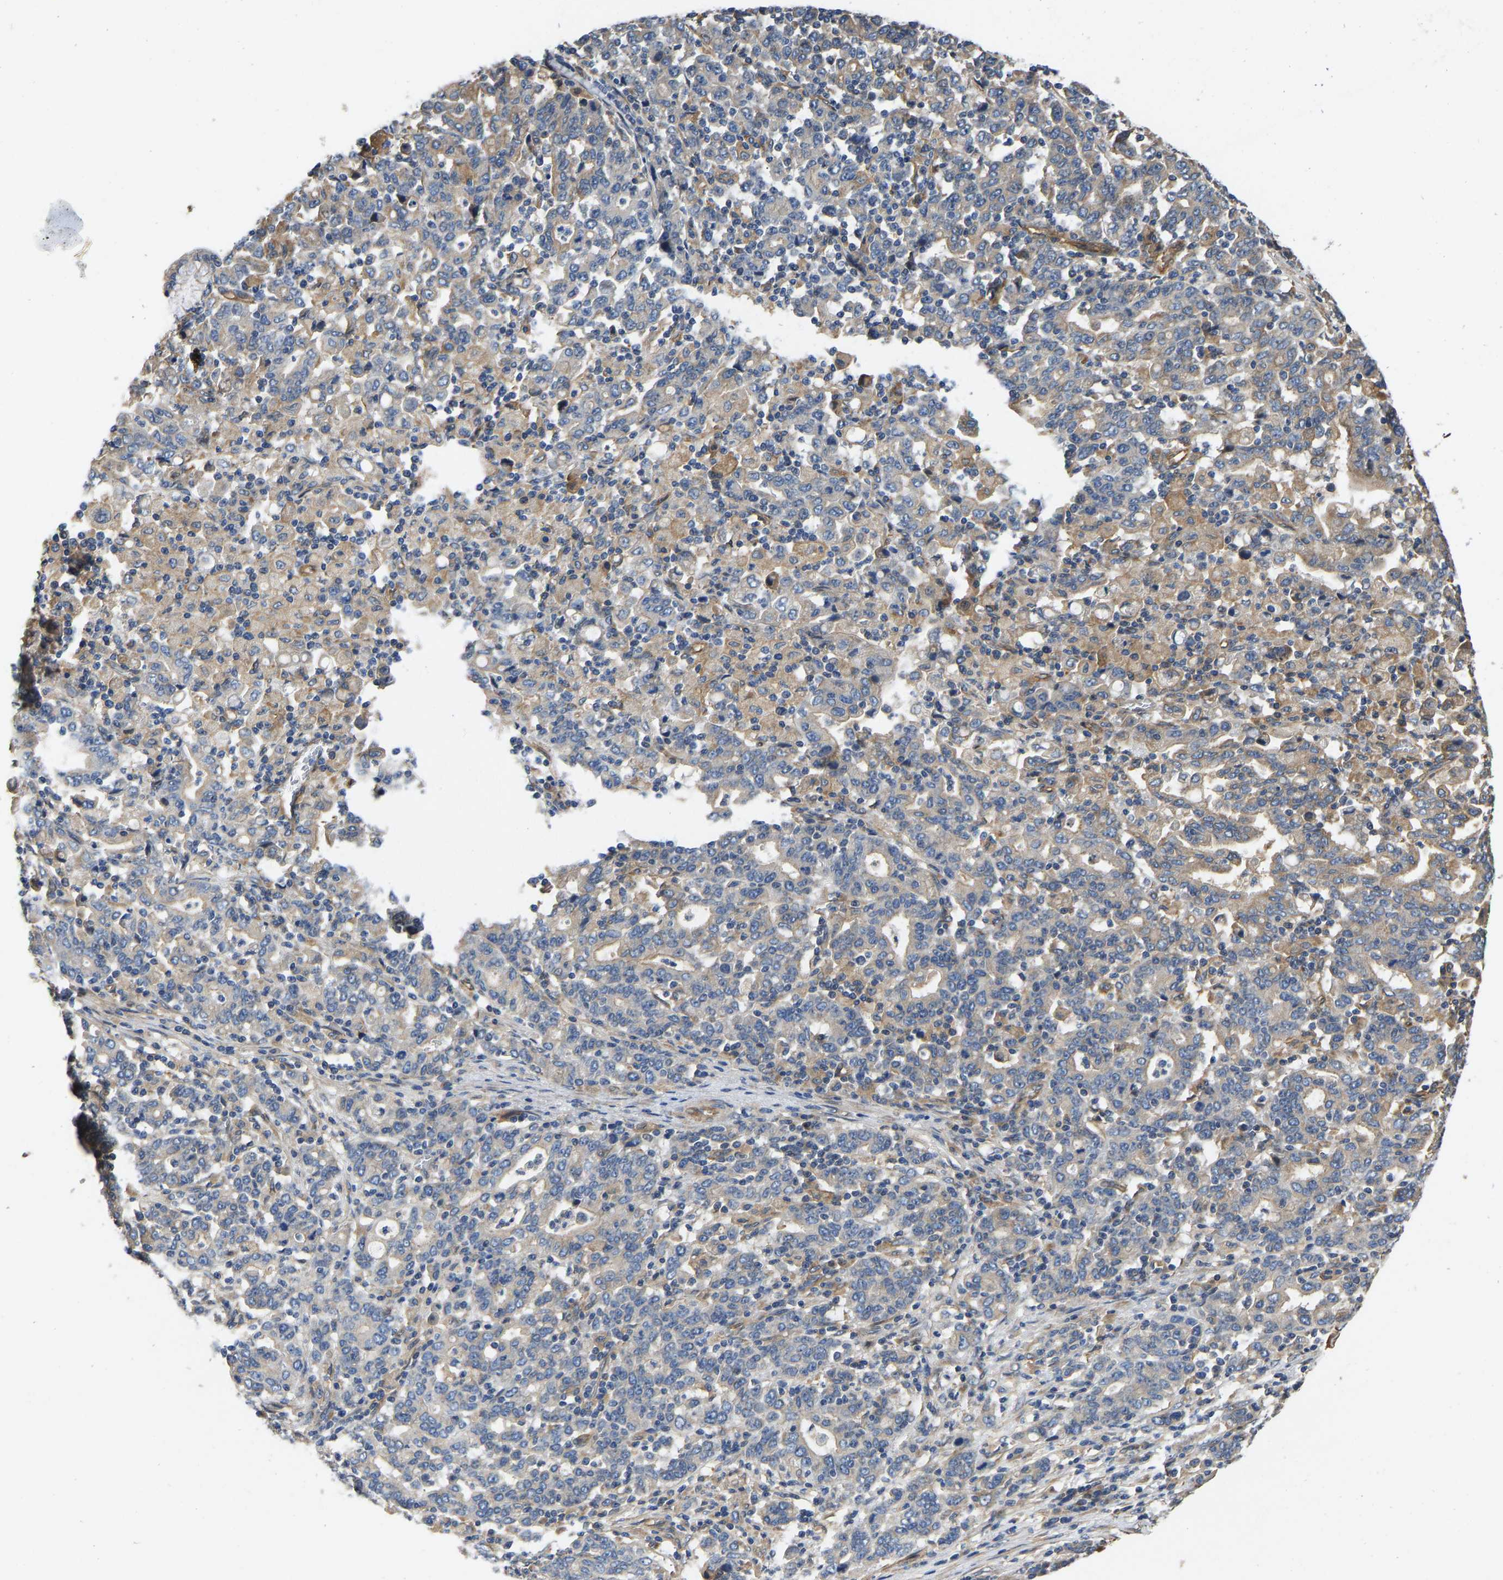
{"staining": {"intensity": "weak", "quantity": "25%-75%", "location": "cytoplasmic/membranous"}, "tissue": "stomach cancer", "cell_type": "Tumor cells", "image_type": "cancer", "snomed": [{"axis": "morphology", "description": "Adenocarcinoma, NOS"}, {"axis": "topography", "description": "Stomach, upper"}], "caption": "IHC image of human stomach cancer (adenocarcinoma) stained for a protein (brown), which exhibits low levels of weak cytoplasmic/membranous staining in approximately 25%-75% of tumor cells.", "gene": "ELMO2", "patient": {"sex": "male", "age": 69}}